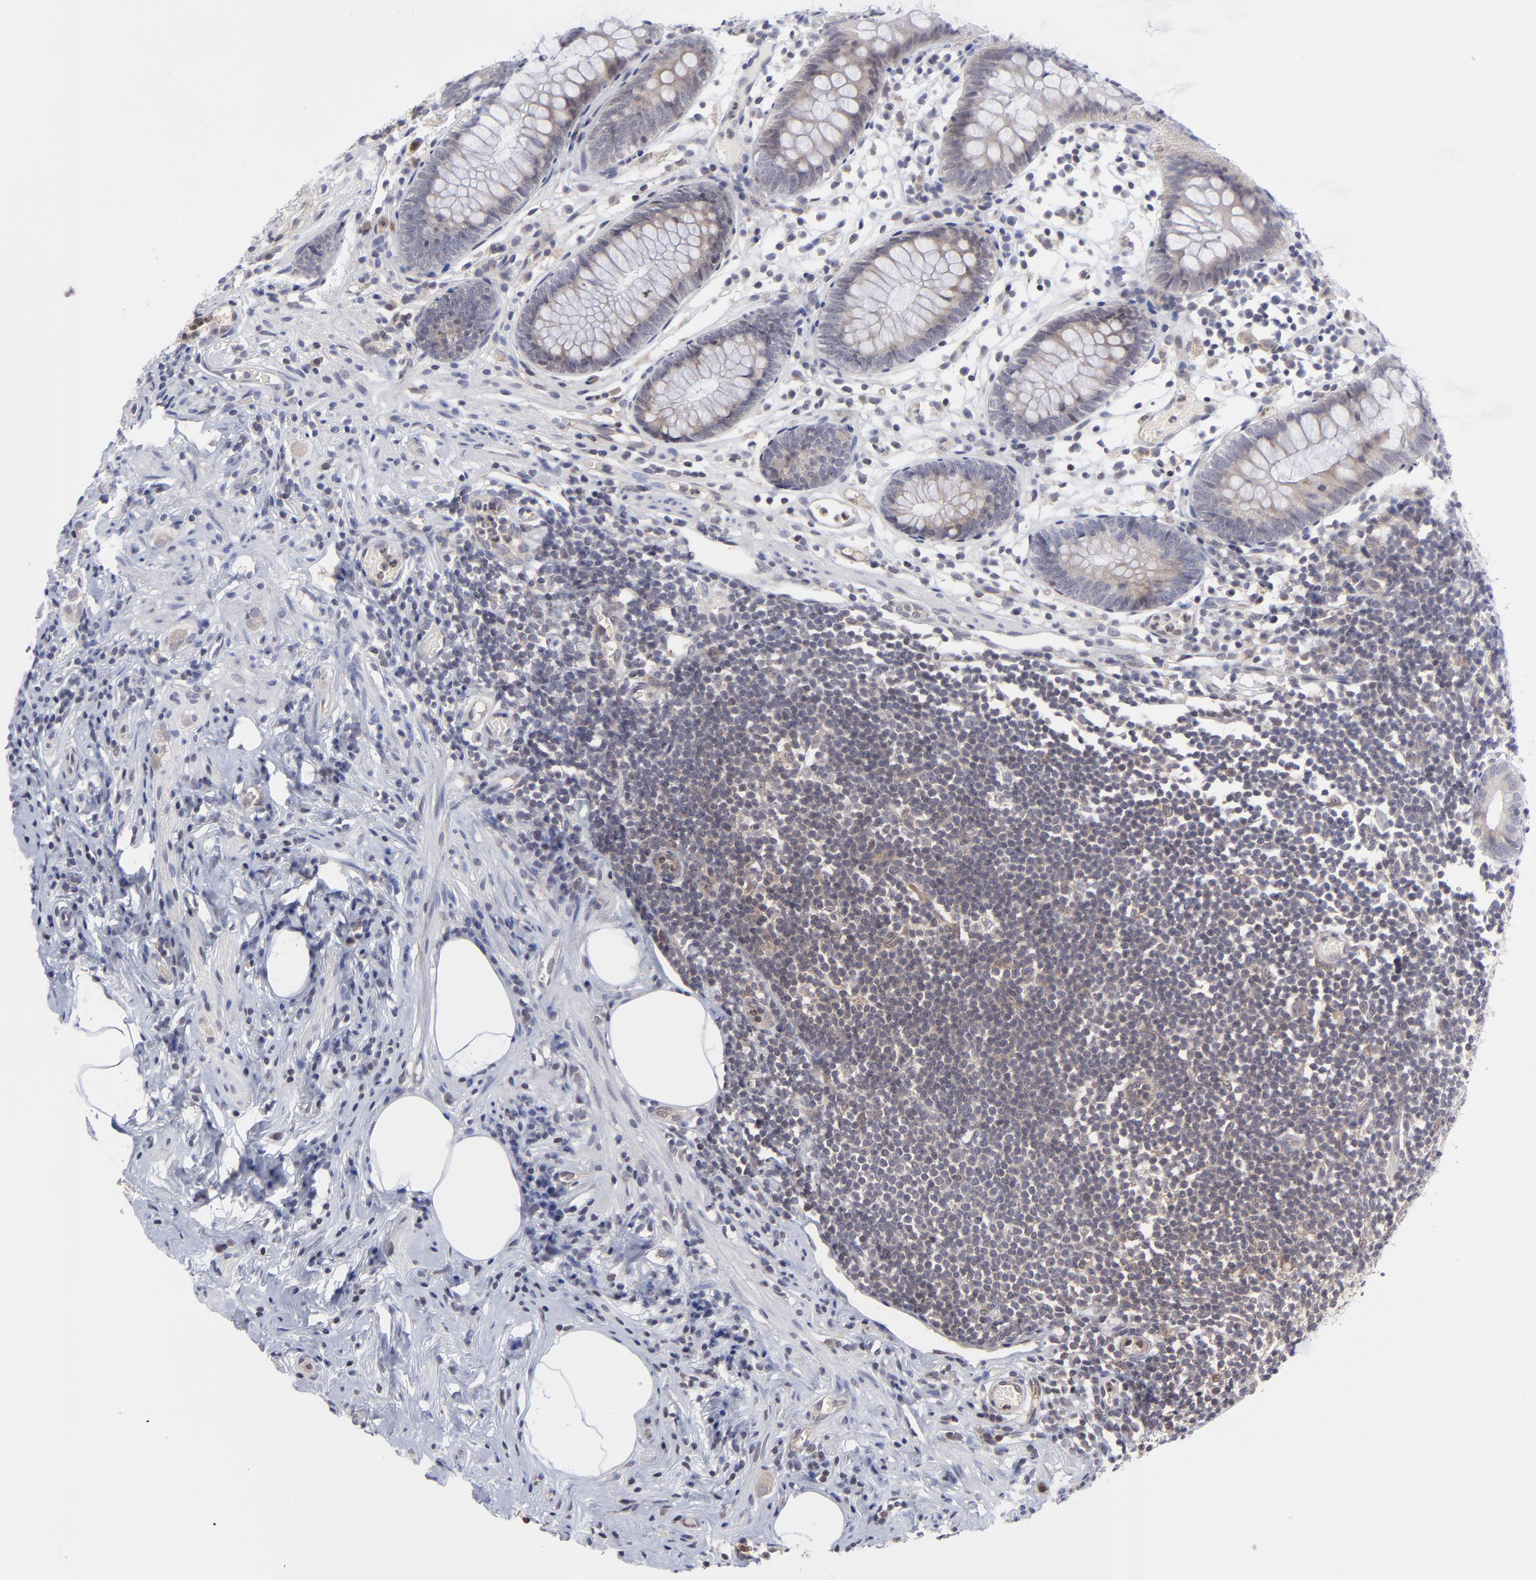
{"staining": {"intensity": "moderate", "quantity": ">75%", "location": "cytoplasmic/membranous"}, "tissue": "appendix", "cell_type": "Glandular cells", "image_type": "normal", "snomed": [{"axis": "morphology", "description": "Normal tissue, NOS"}, {"axis": "topography", "description": "Appendix"}], "caption": "Protein expression analysis of benign human appendix reveals moderate cytoplasmic/membranous staining in approximately >75% of glandular cells.", "gene": "UBE2L6", "patient": {"sex": "male", "age": 38}}